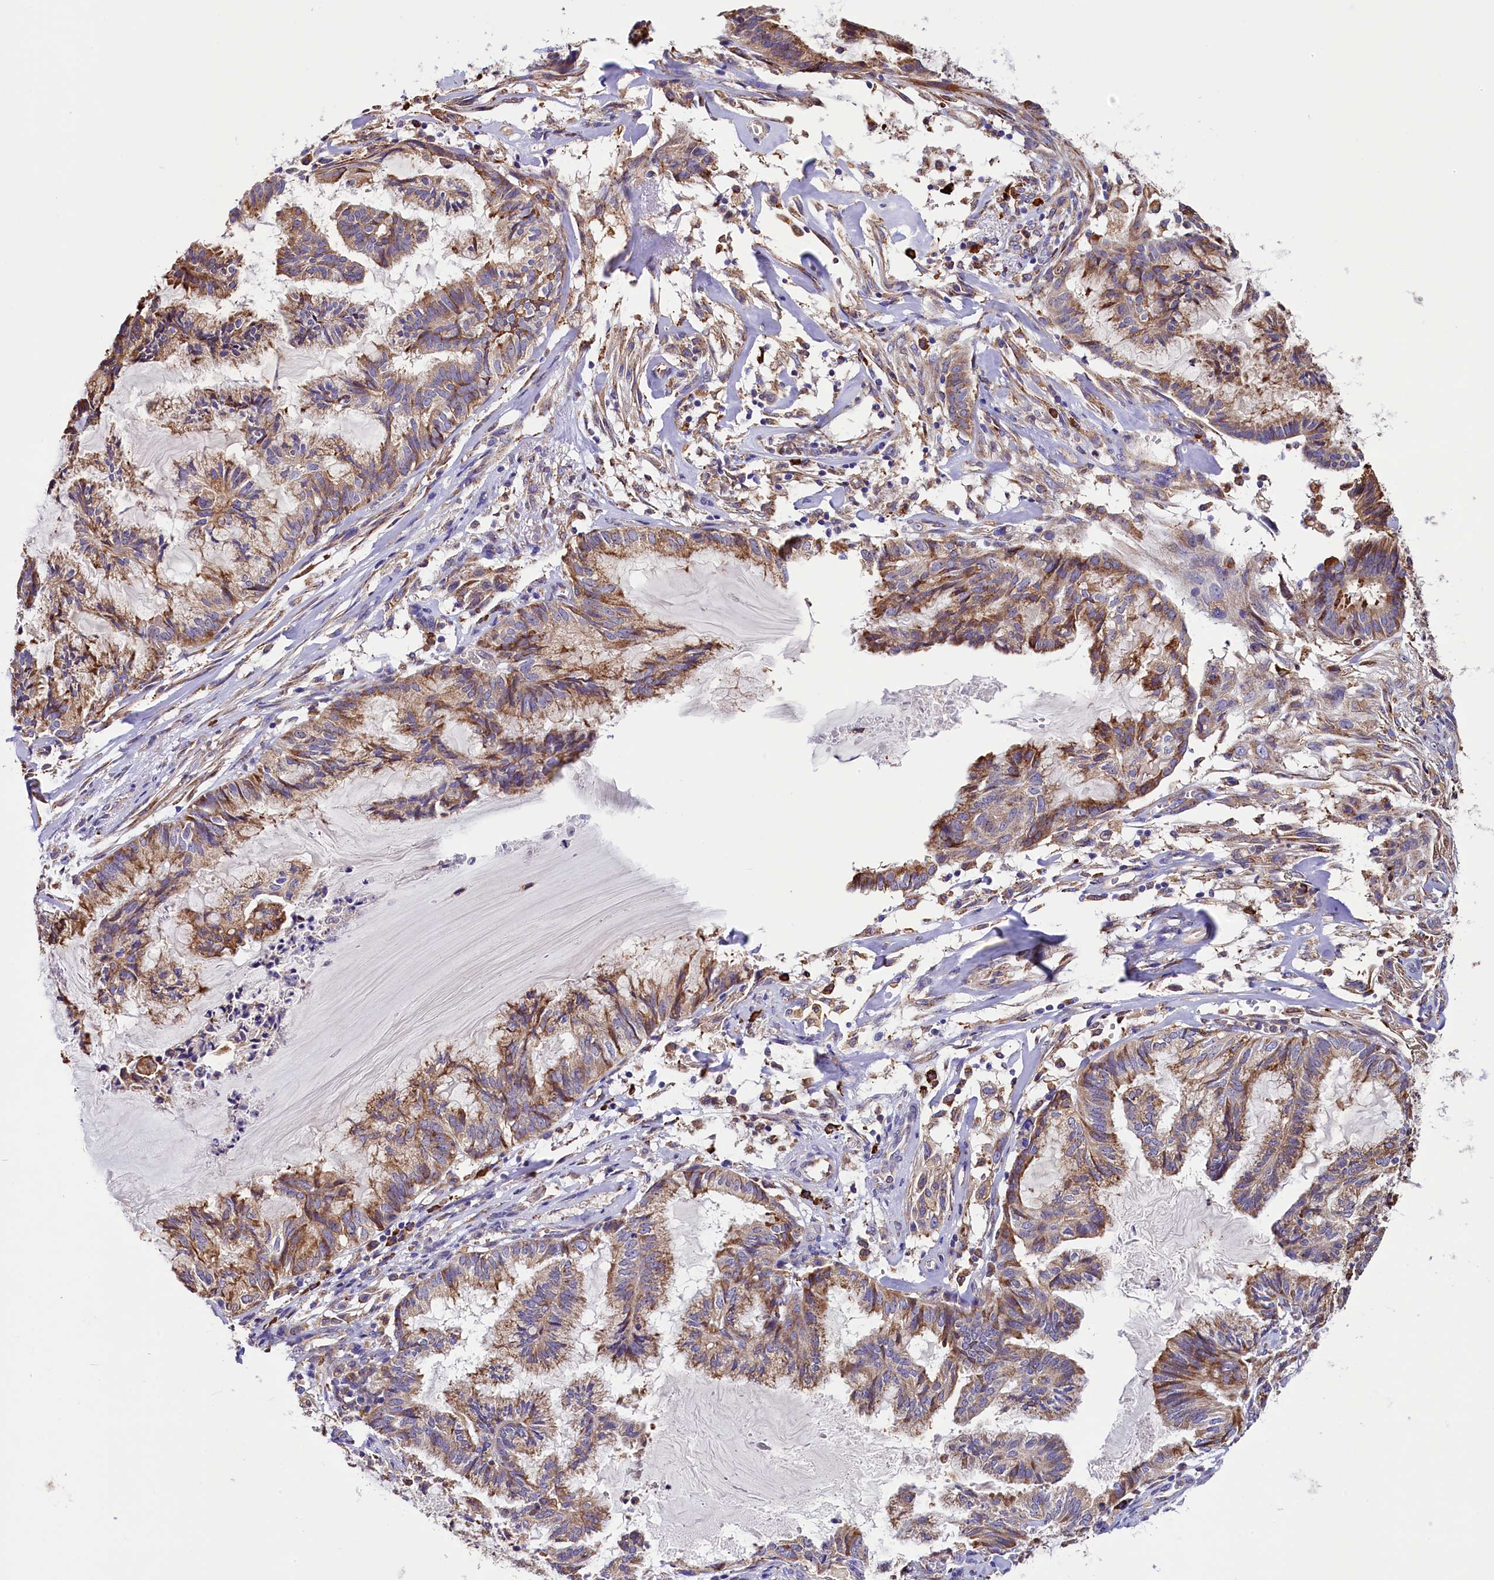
{"staining": {"intensity": "moderate", "quantity": ">75%", "location": "cytoplasmic/membranous"}, "tissue": "endometrial cancer", "cell_type": "Tumor cells", "image_type": "cancer", "snomed": [{"axis": "morphology", "description": "Adenocarcinoma, NOS"}, {"axis": "topography", "description": "Endometrium"}], "caption": "This image displays immunohistochemistry staining of endometrial cancer (adenocarcinoma), with medium moderate cytoplasmic/membranous staining in approximately >75% of tumor cells.", "gene": "CAPS2", "patient": {"sex": "female", "age": 86}}